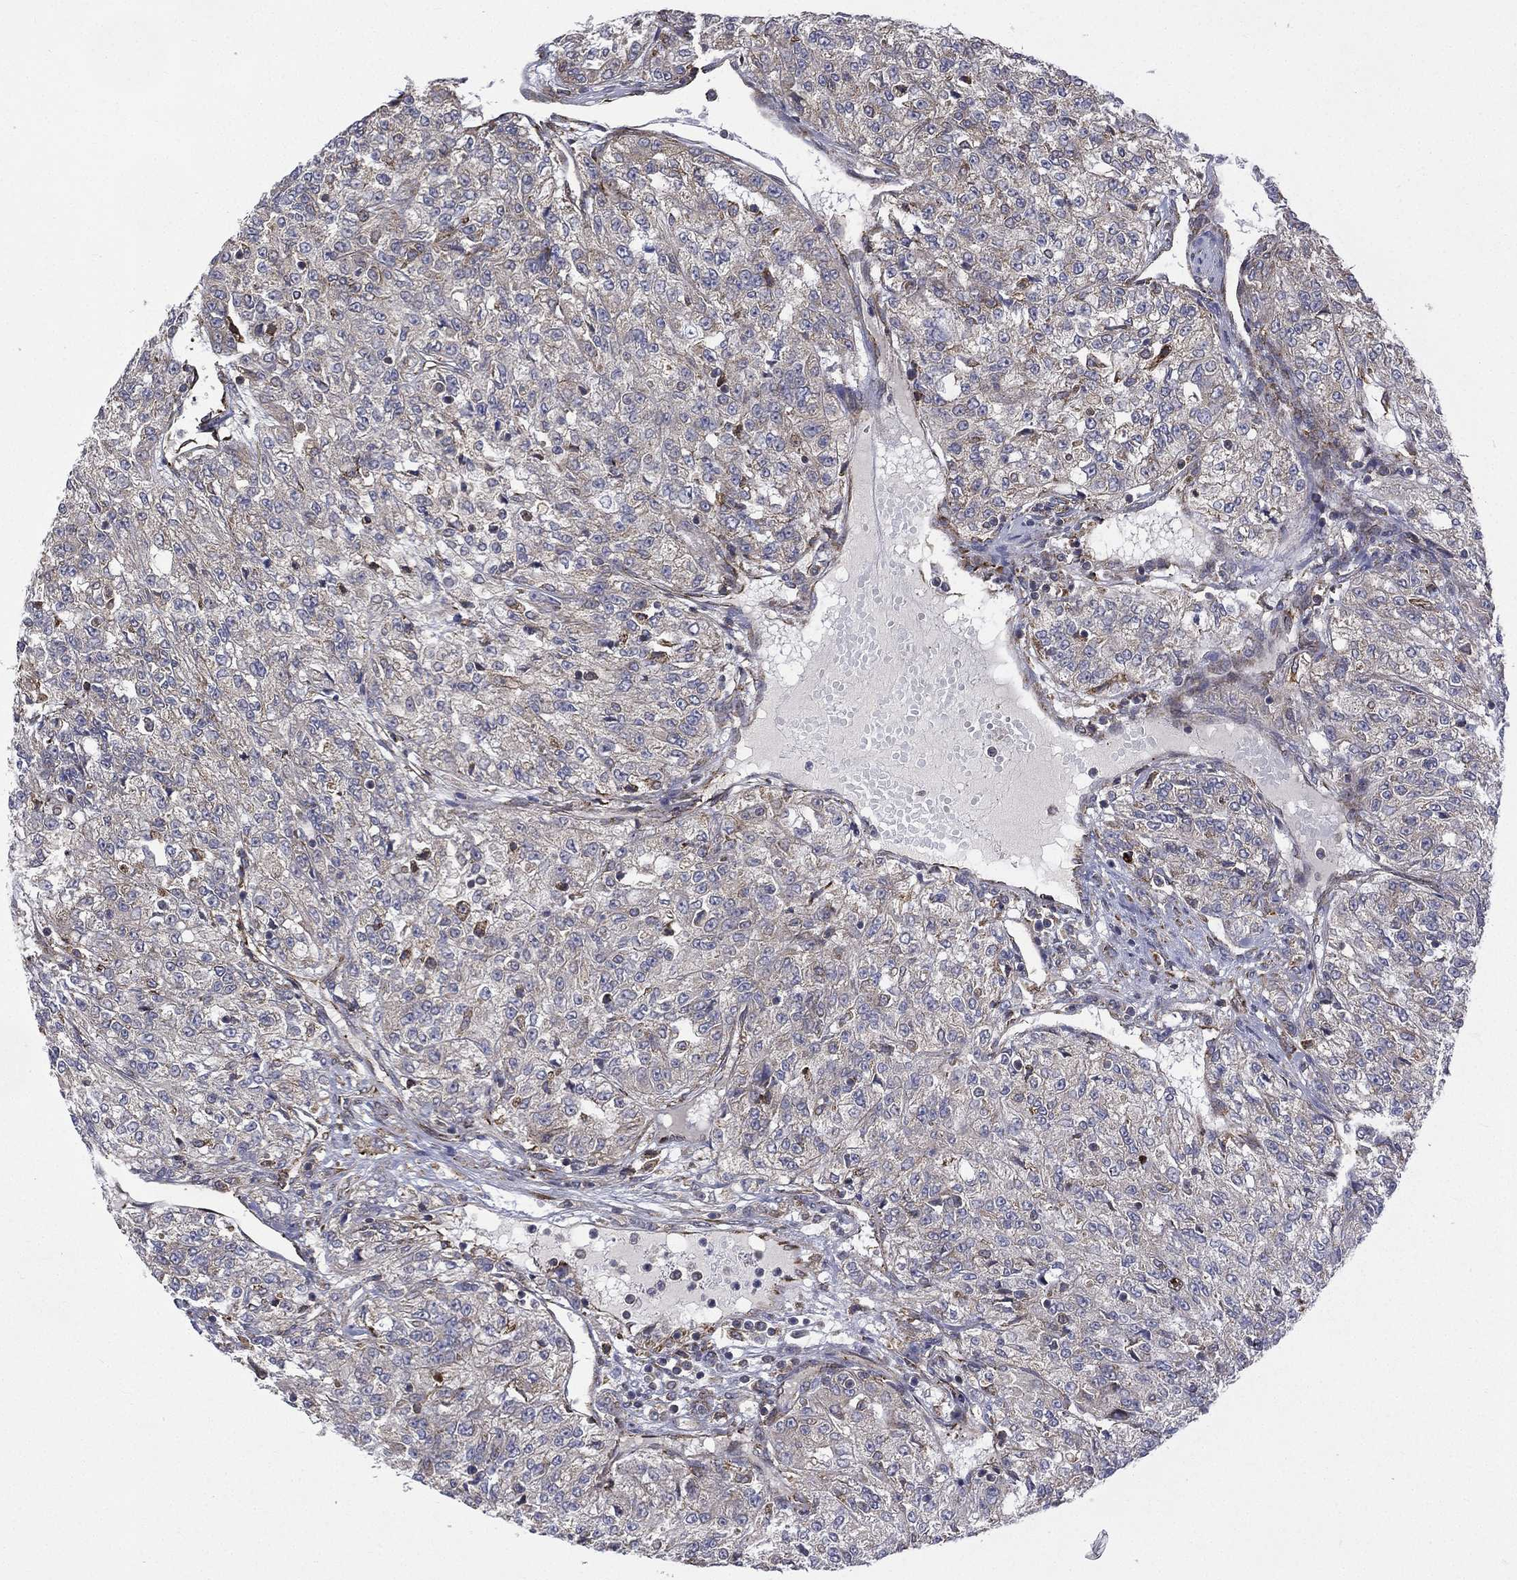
{"staining": {"intensity": "negative", "quantity": "none", "location": "none"}, "tissue": "renal cancer", "cell_type": "Tumor cells", "image_type": "cancer", "snomed": [{"axis": "morphology", "description": "Adenocarcinoma, NOS"}, {"axis": "topography", "description": "Kidney"}], "caption": "Tumor cells show no significant positivity in adenocarcinoma (renal).", "gene": "C20orf96", "patient": {"sex": "female", "age": 63}}